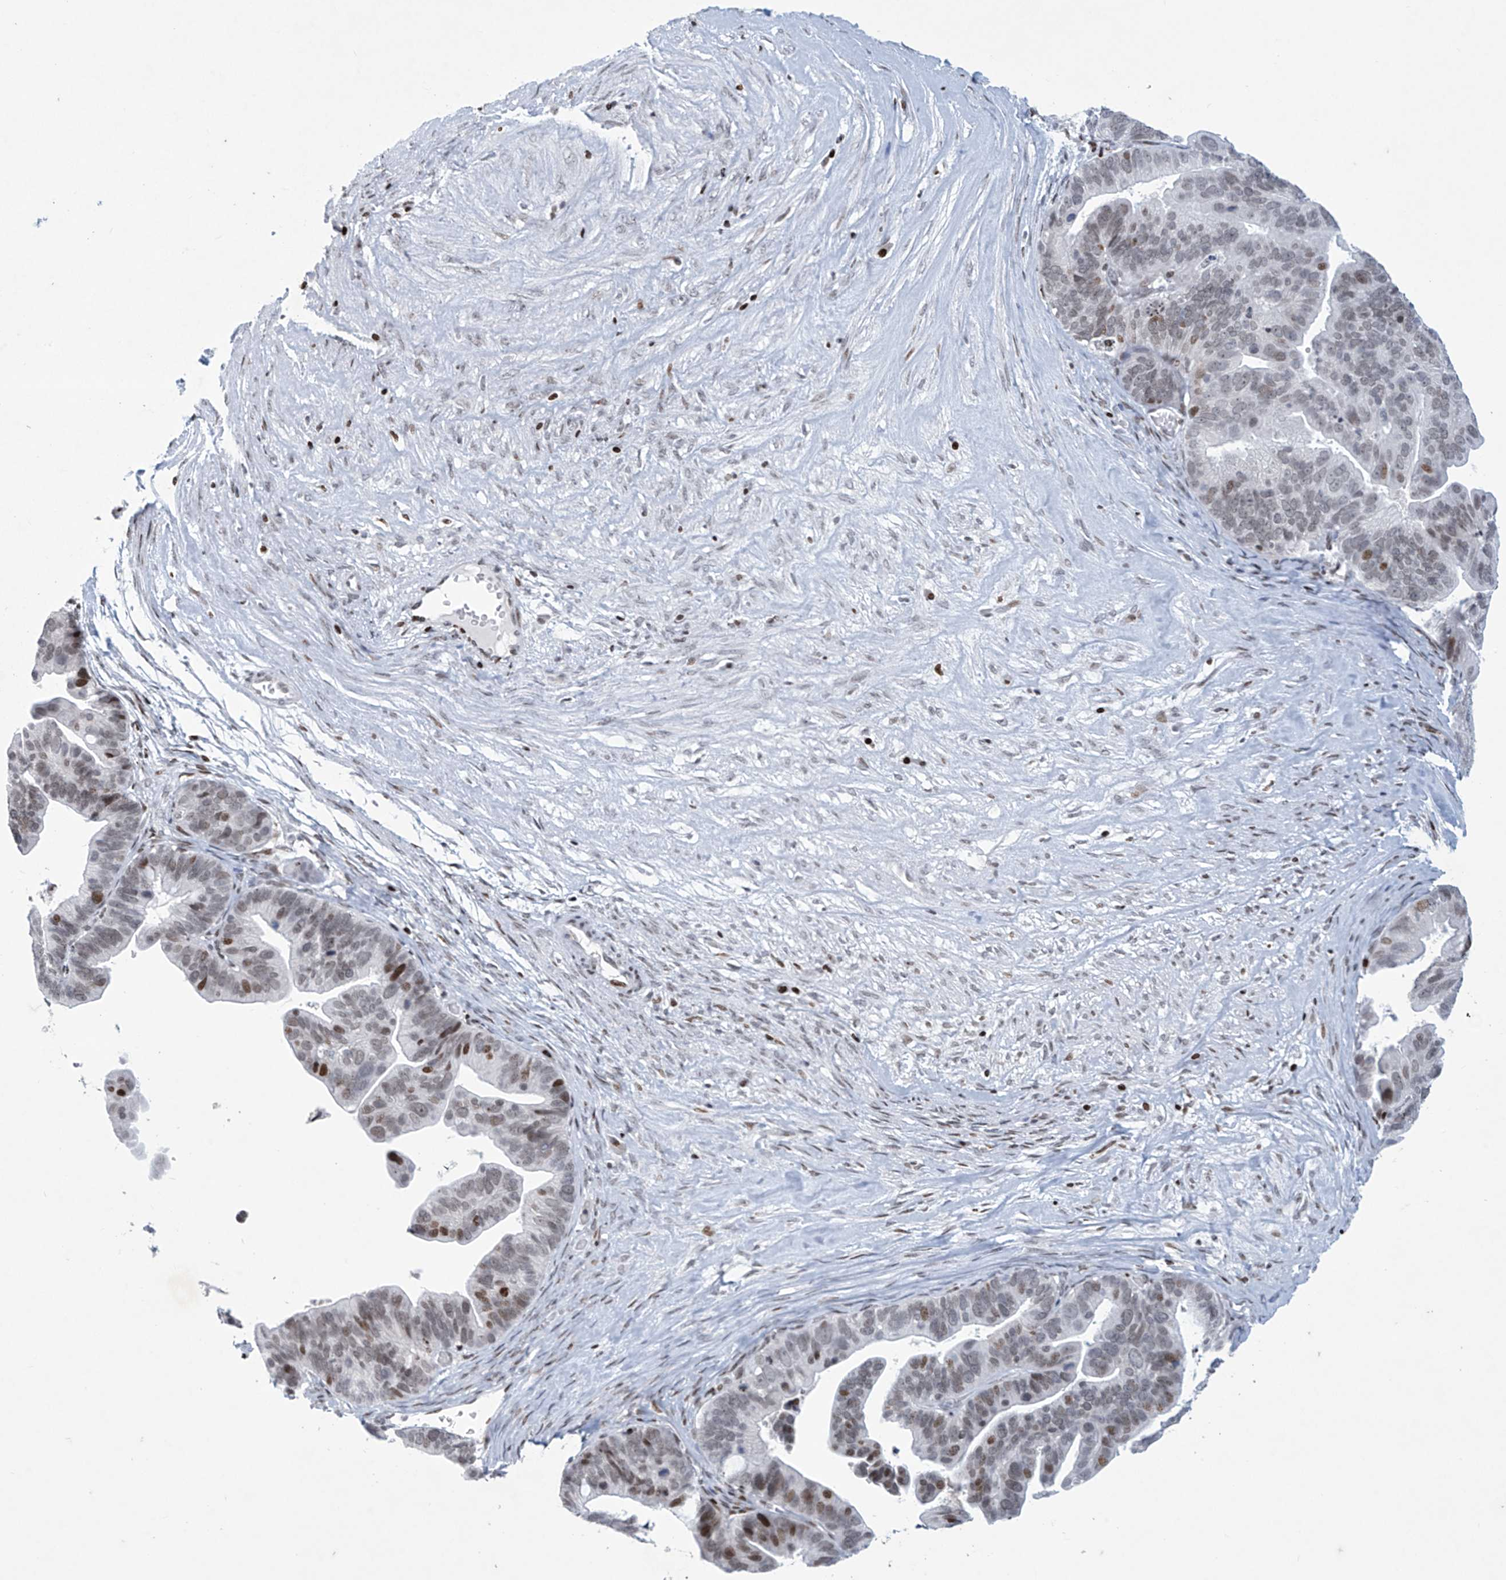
{"staining": {"intensity": "moderate", "quantity": "25%-75%", "location": "nuclear"}, "tissue": "ovarian cancer", "cell_type": "Tumor cells", "image_type": "cancer", "snomed": [{"axis": "morphology", "description": "Cystadenocarcinoma, serous, NOS"}, {"axis": "topography", "description": "Ovary"}], "caption": "Brown immunohistochemical staining in serous cystadenocarcinoma (ovarian) shows moderate nuclear expression in about 25%-75% of tumor cells.", "gene": "RFX7", "patient": {"sex": "female", "age": 56}}